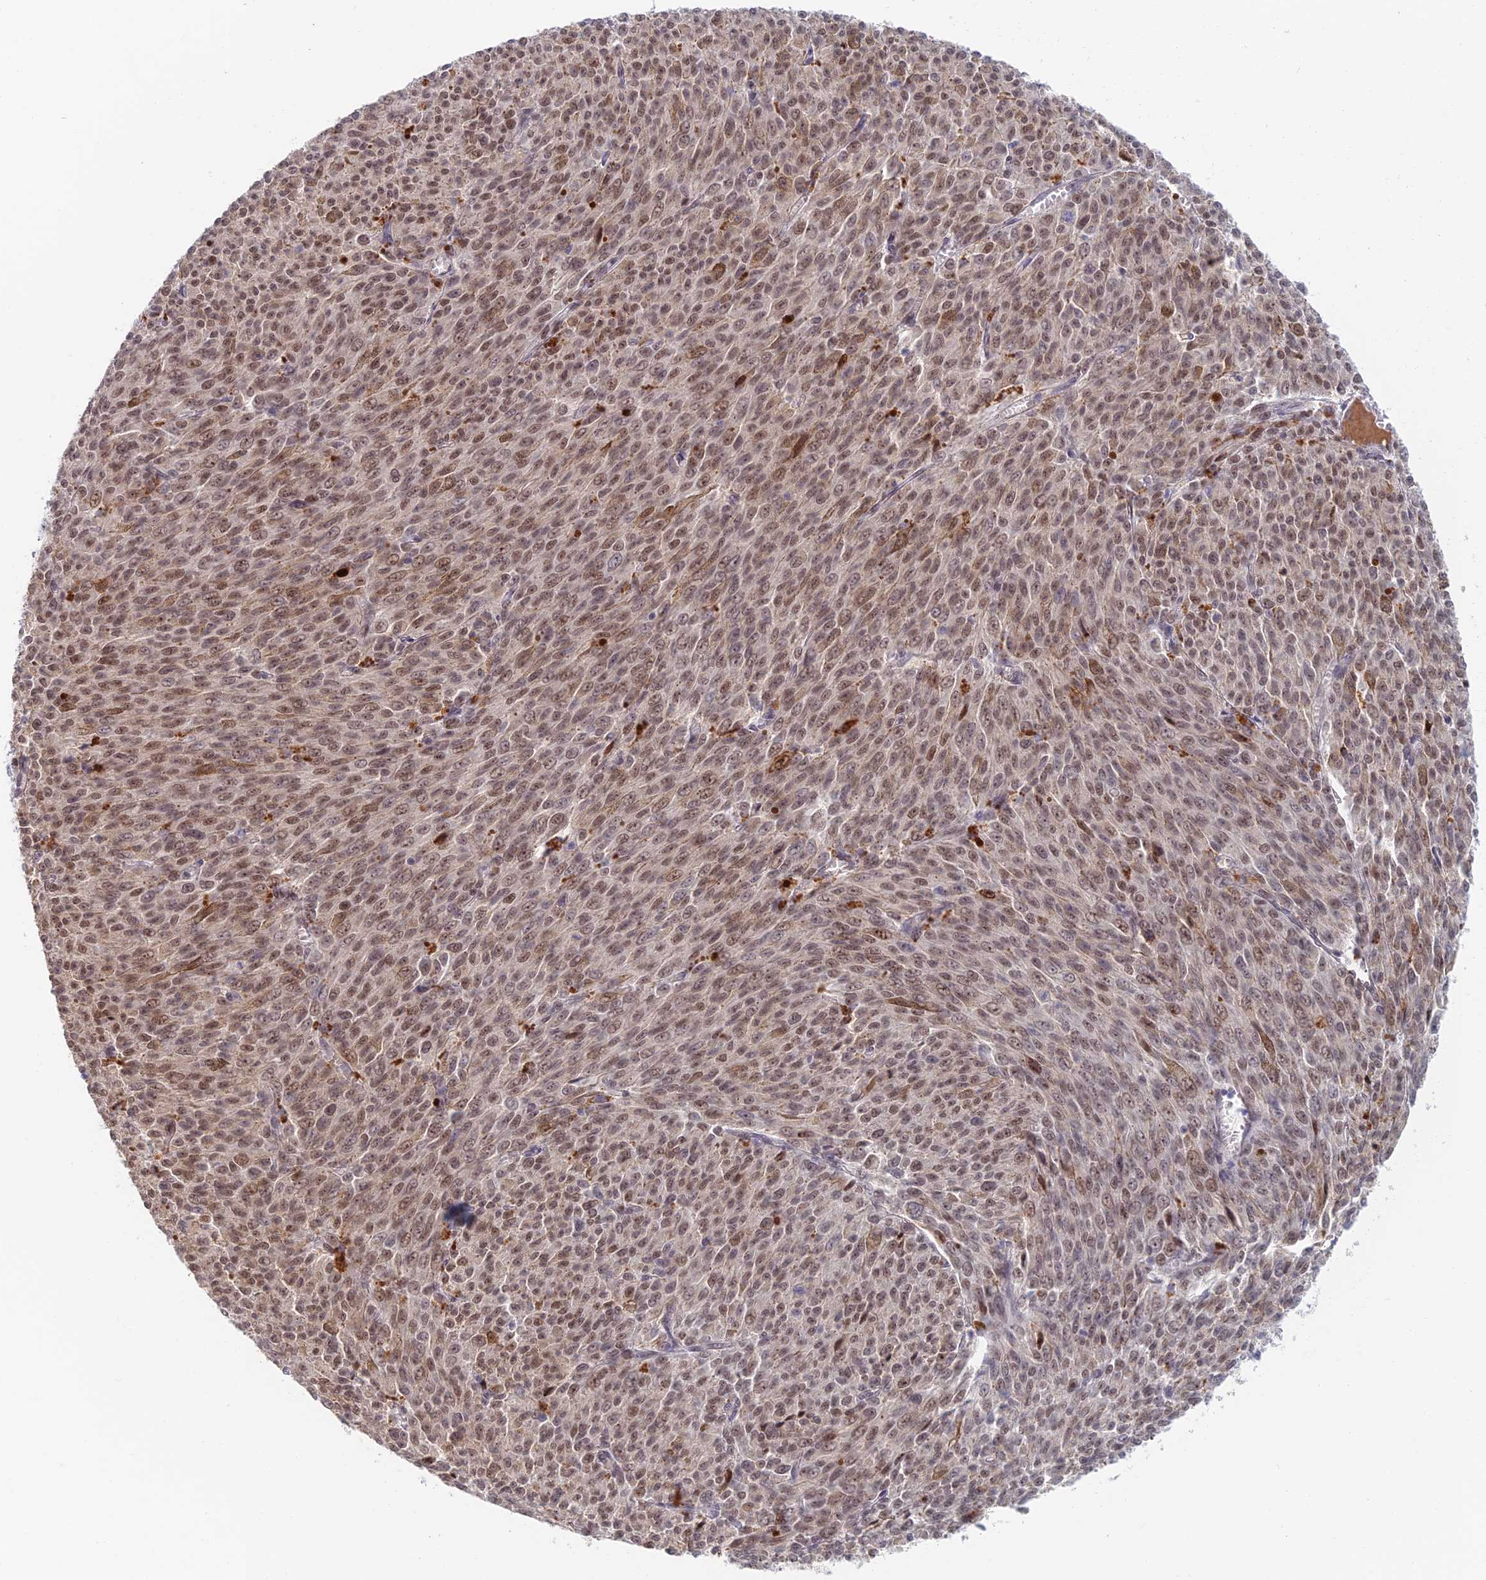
{"staining": {"intensity": "moderate", "quantity": ">75%", "location": "nuclear"}, "tissue": "melanoma", "cell_type": "Tumor cells", "image_type": "cancer", "snomed": [{"axis": "morphology", "description": "Malignant melanoma, NOS"}, {"axis": "topography", "description": "Skin"}], "caption": "Tumor cells show moderate nuclear staining in about >75% of cells in melanoma. (Brightfield microscopy of DAB IHC at high magnification).", "gene": "ZUP1", "patient": {"sex": "female", "age": 52}}